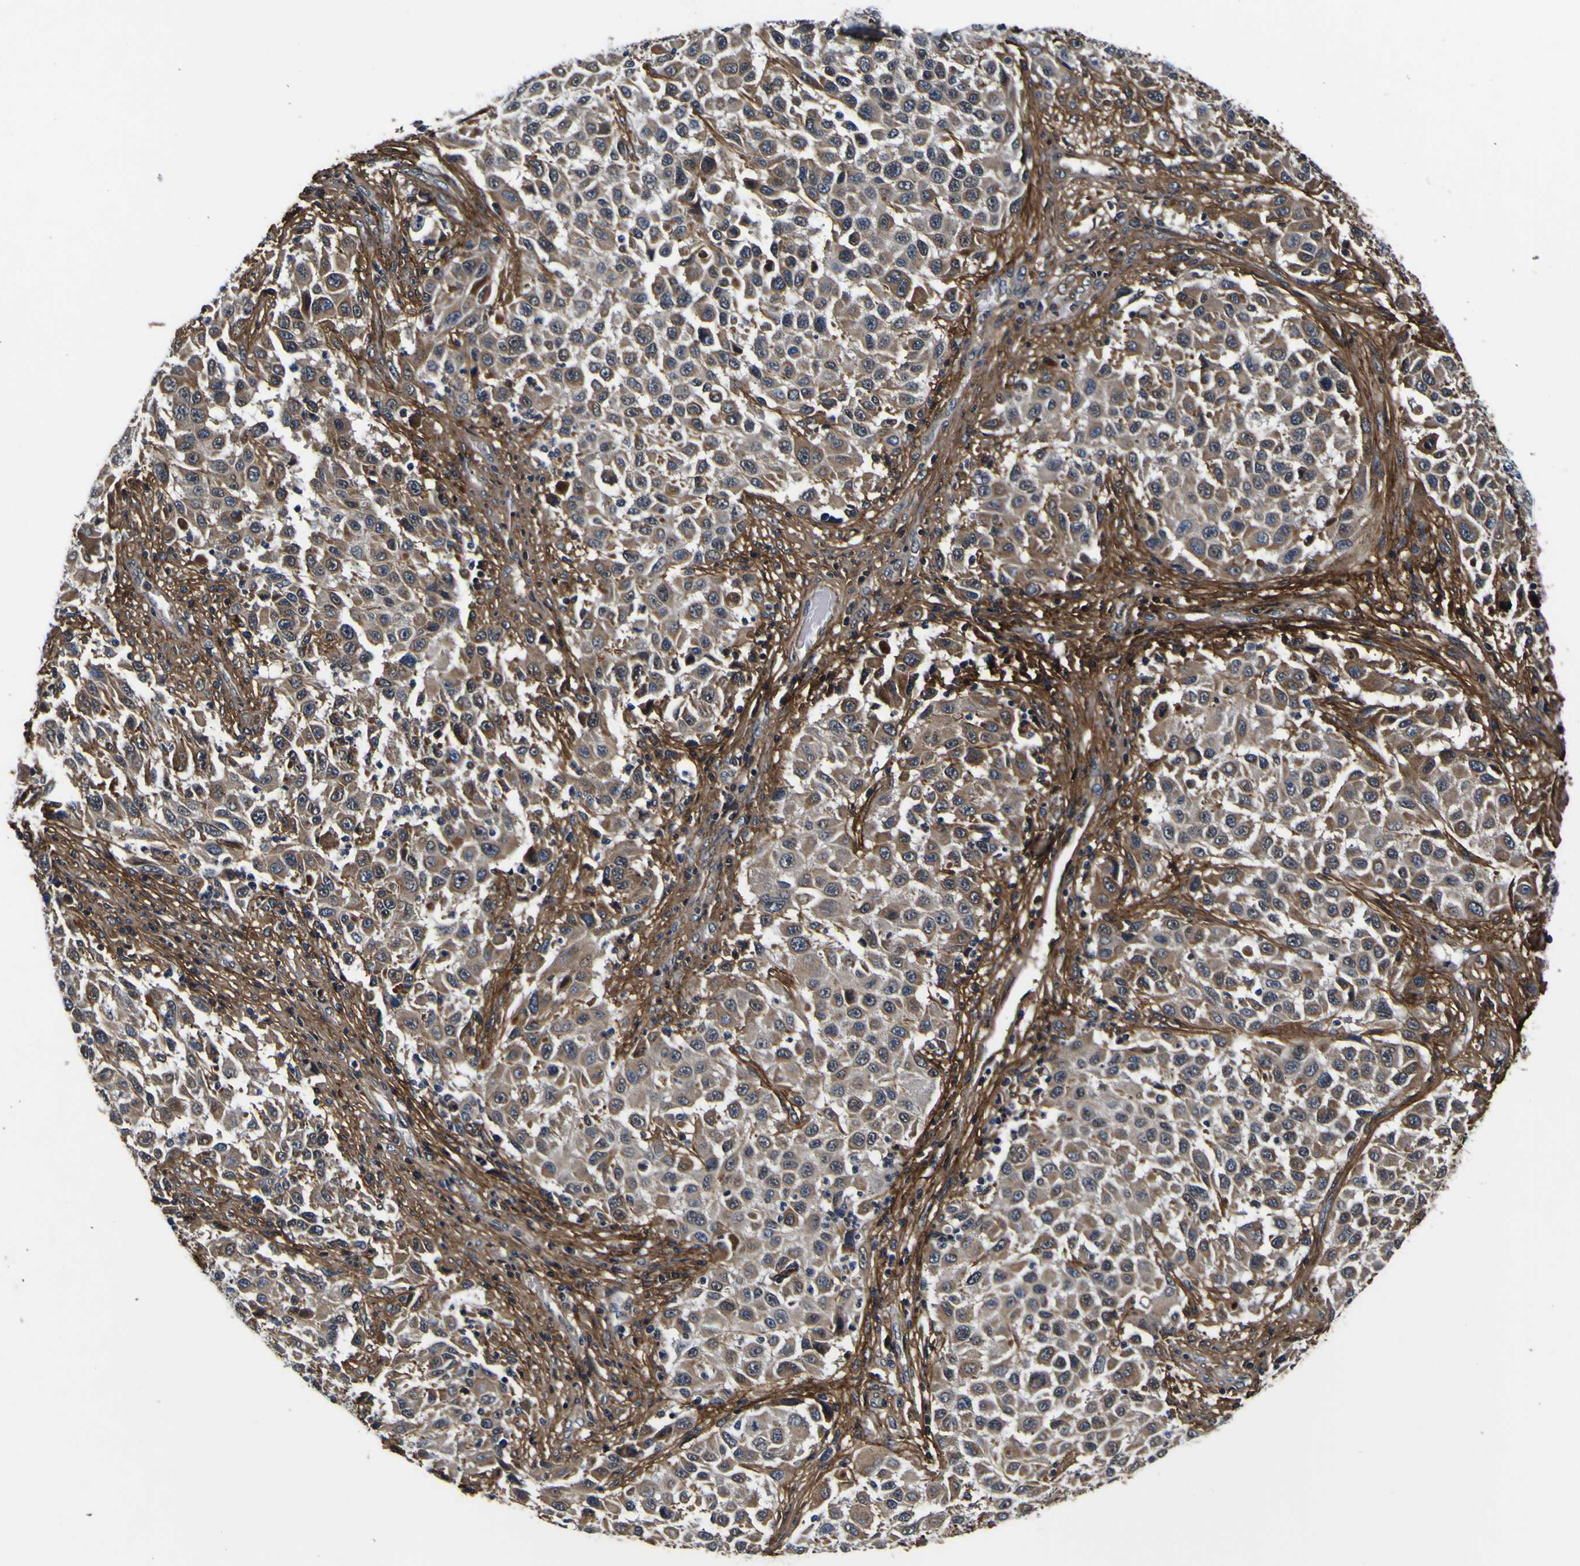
{"staining": {"intensity": "moderate", "quantity": ">75%", "location": "cytoplasmic/membranous"}, "tissue": "melanoma", "cell_type": "Tumor cells", "image_type": "cancer", "snomed": [{"axis": "morphology", "description": "Malignant melanoma, Metastatic site"}, {"axis": "topography", "description": "Lymph node"}], "caption": "This micrograph displays immunohistochemistry (IHC) staining of human malignant melanoma (metastatic site), with medium moderate cytoplasmic/membranous expression in about >75% of tumor cells.", "gene": "POSTN", "patient": {"sex": "male", "age": 61}}